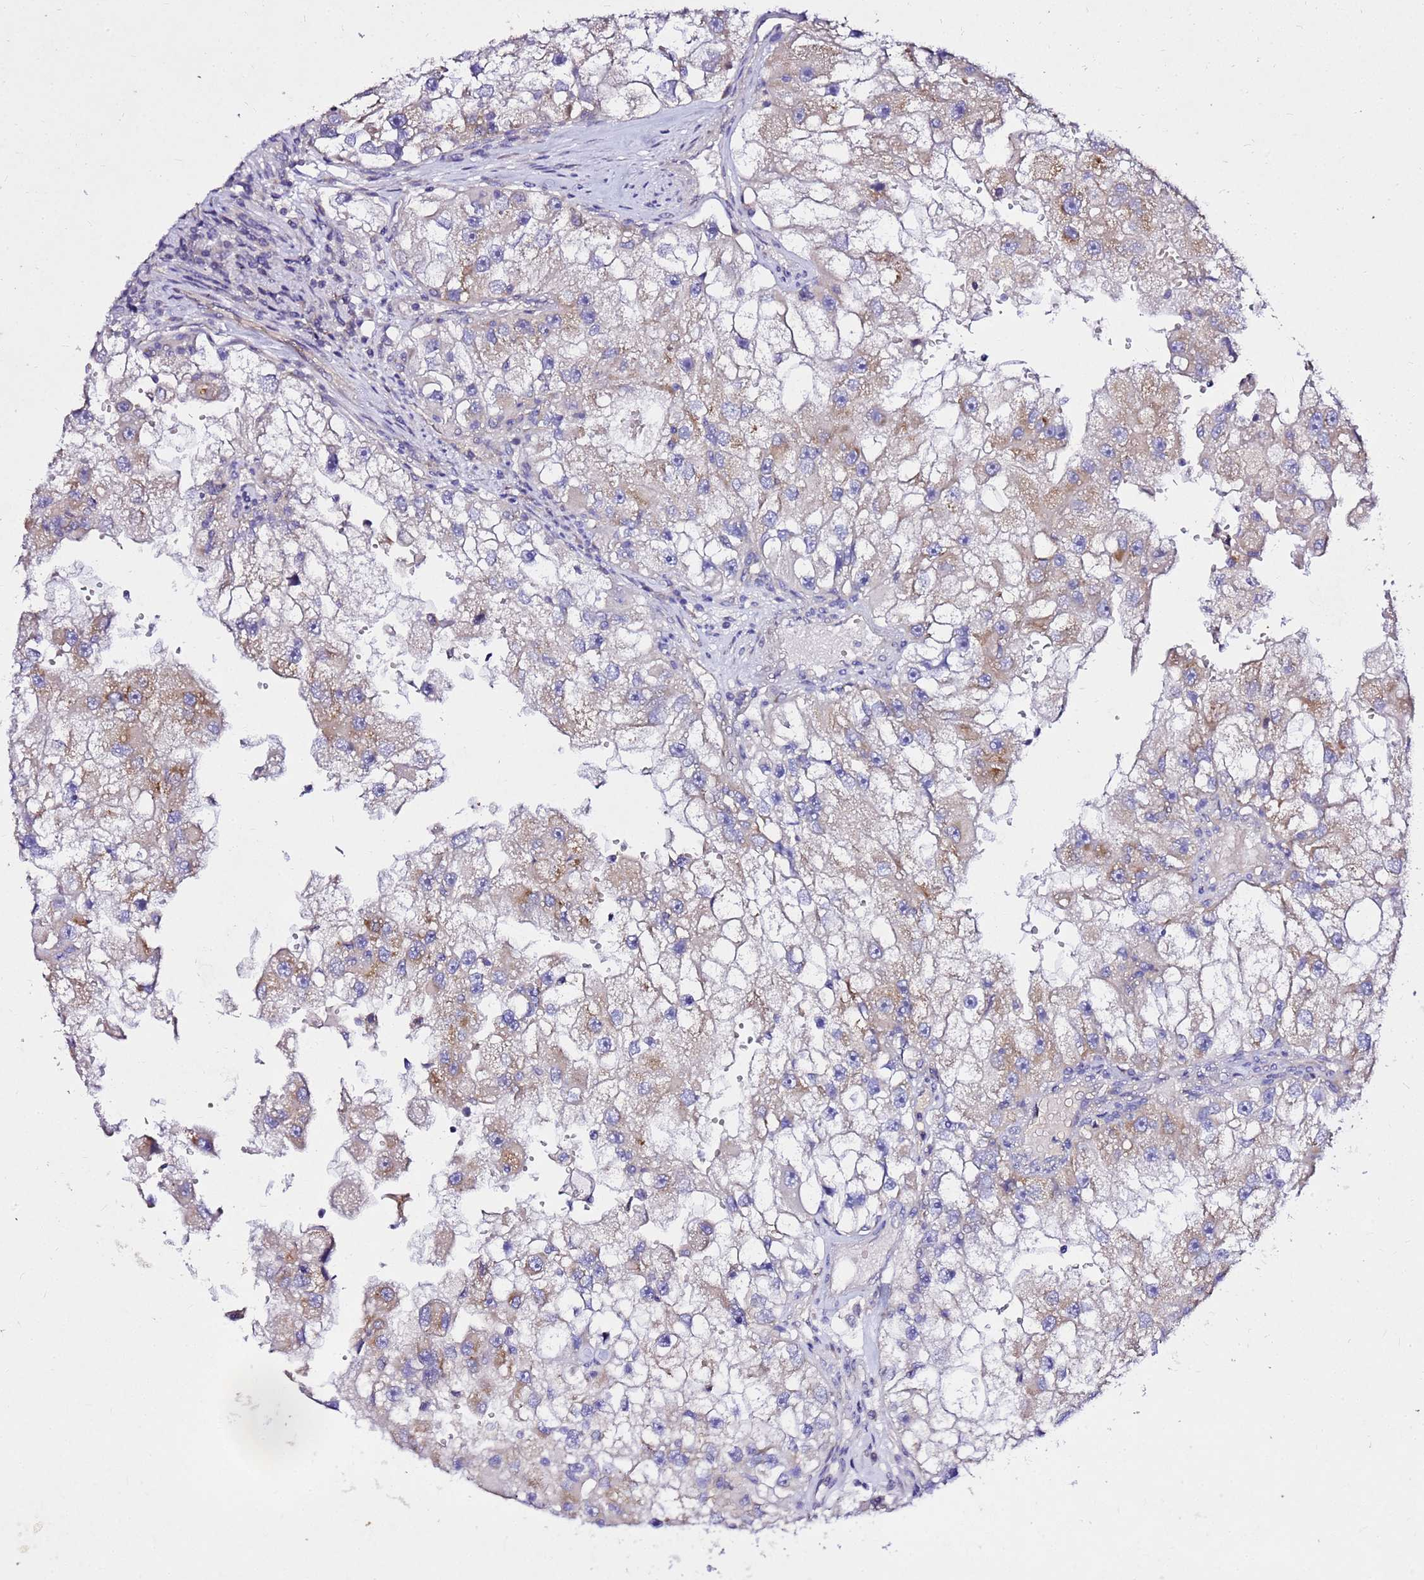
{"staining": {"intensity": "moderate", "quantity": "<25%", "location": "cytoplasmic/membranous"}, "tissue": "renal cancer", "cell_type": "Tumor cells", "image_type": "cancer", "snomed": [{"axis": "morphology", "description": "Adenocarcinoma, NOS"}, {"axis": "topography", "description": "Kidney"}], "caption": "Immunohistochemical staining of human renal cancer demonstrates low levels of moderate cytoplasmic/membranous protein positivity in approximately <25% of tumor cells.", "gene": "COX14", "patient": {"sex": "male", "age": 63}}